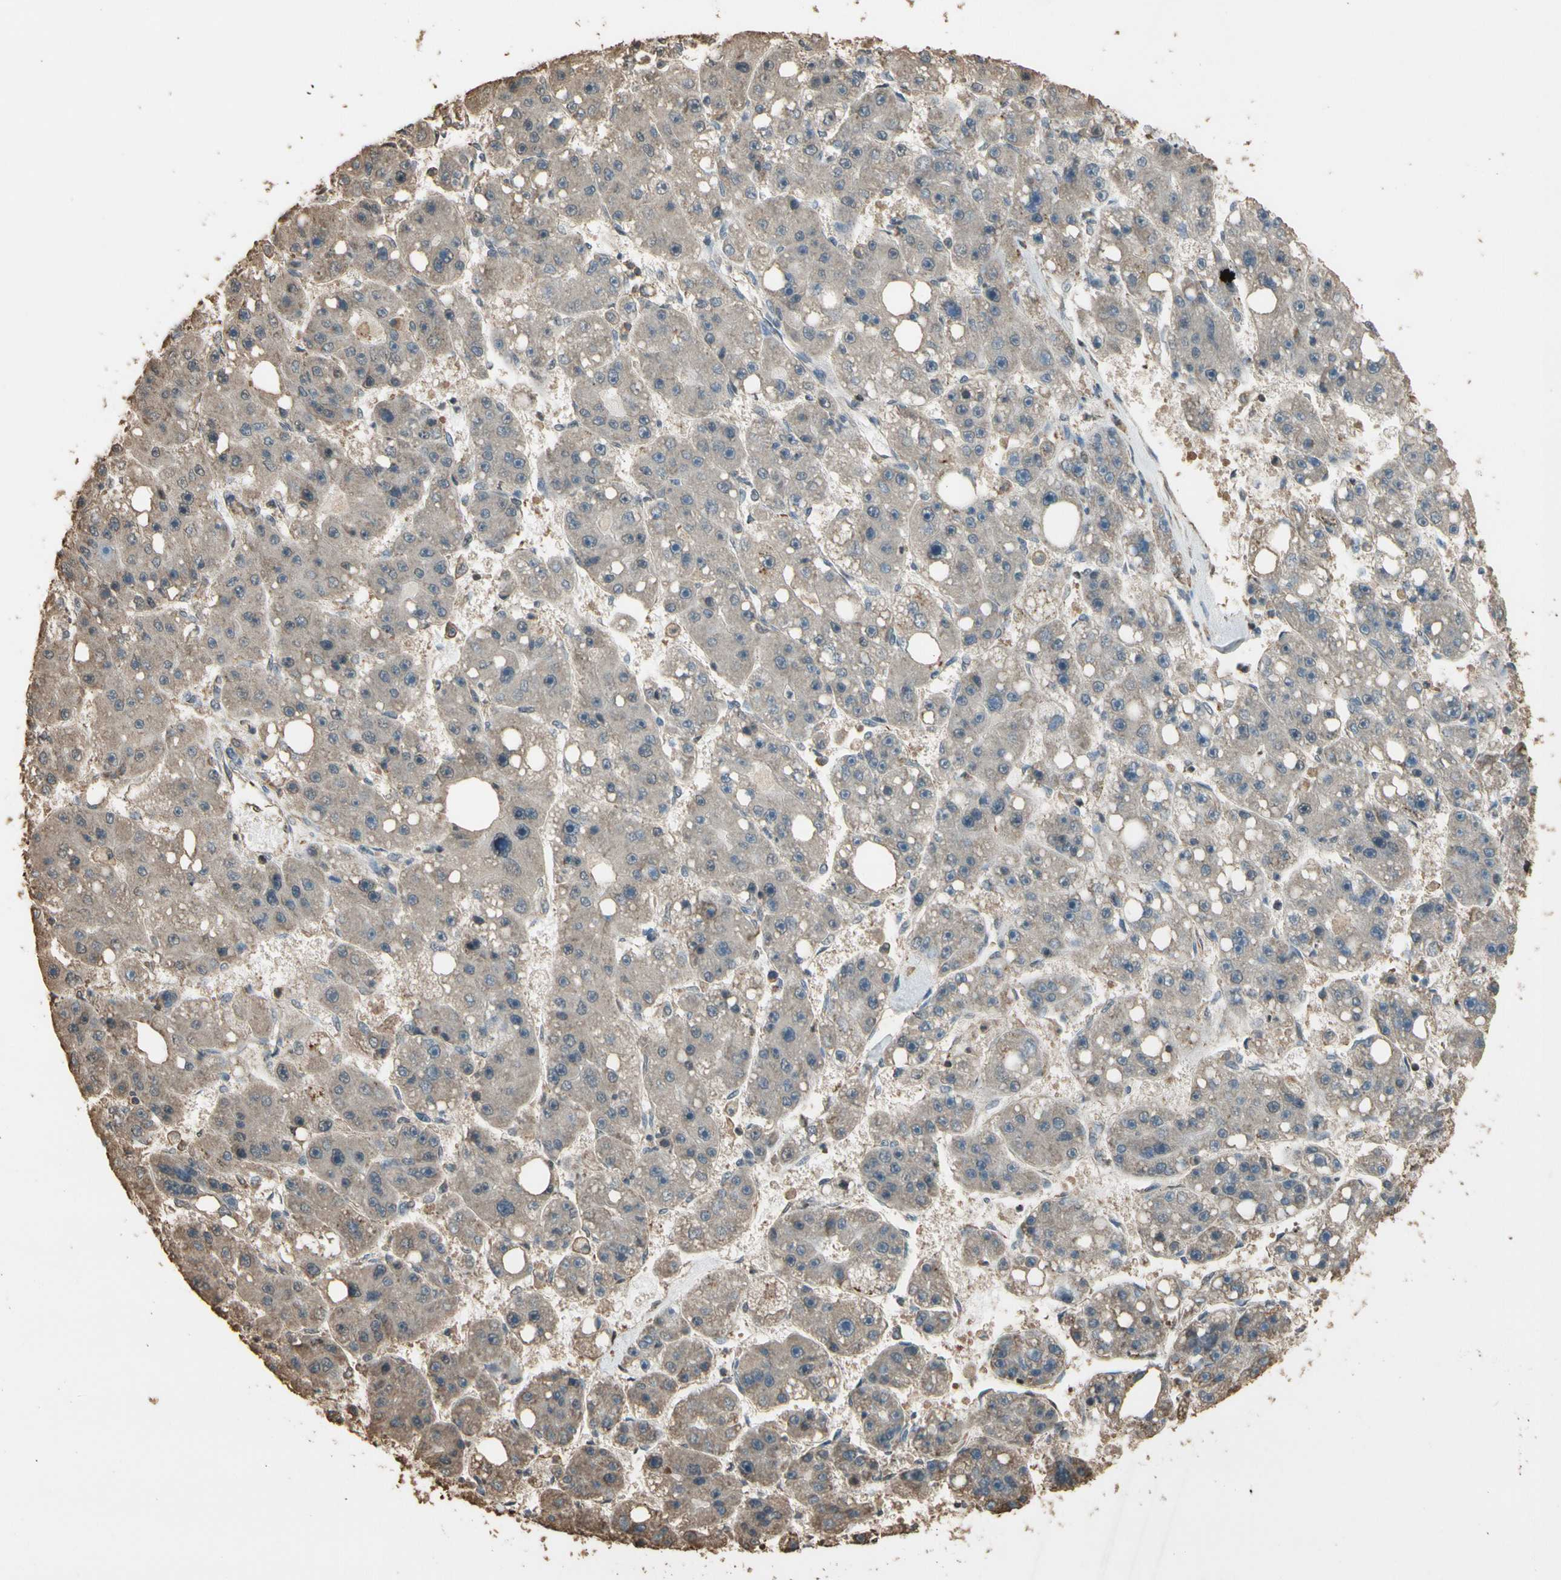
{"staining": {"intensity": "weak", "quantity": ">75%", "location": "cytoplasmic/membranous"}, "tissue": "liver cancer", "cell_type": "Tumor cells", "image_type": "cancer", "snomed": [{"axis": "morphology", "description": "Carcinoma, Hepatocellular, NOS"}, {"axis": "topography", "description": "Liver"}], "caption": "Tumor cells demonstrate weak cytoplasmic/membranous staining in about >75% of cells in liver cancer (hepatocellular carcinoma). (Stains: DAB in brown, nuclei in blue, Microscopy: brightfield microscopy at high magnification).", "gene": "TNFSF13B", "patient": {"sex": "female", "age": 61}}